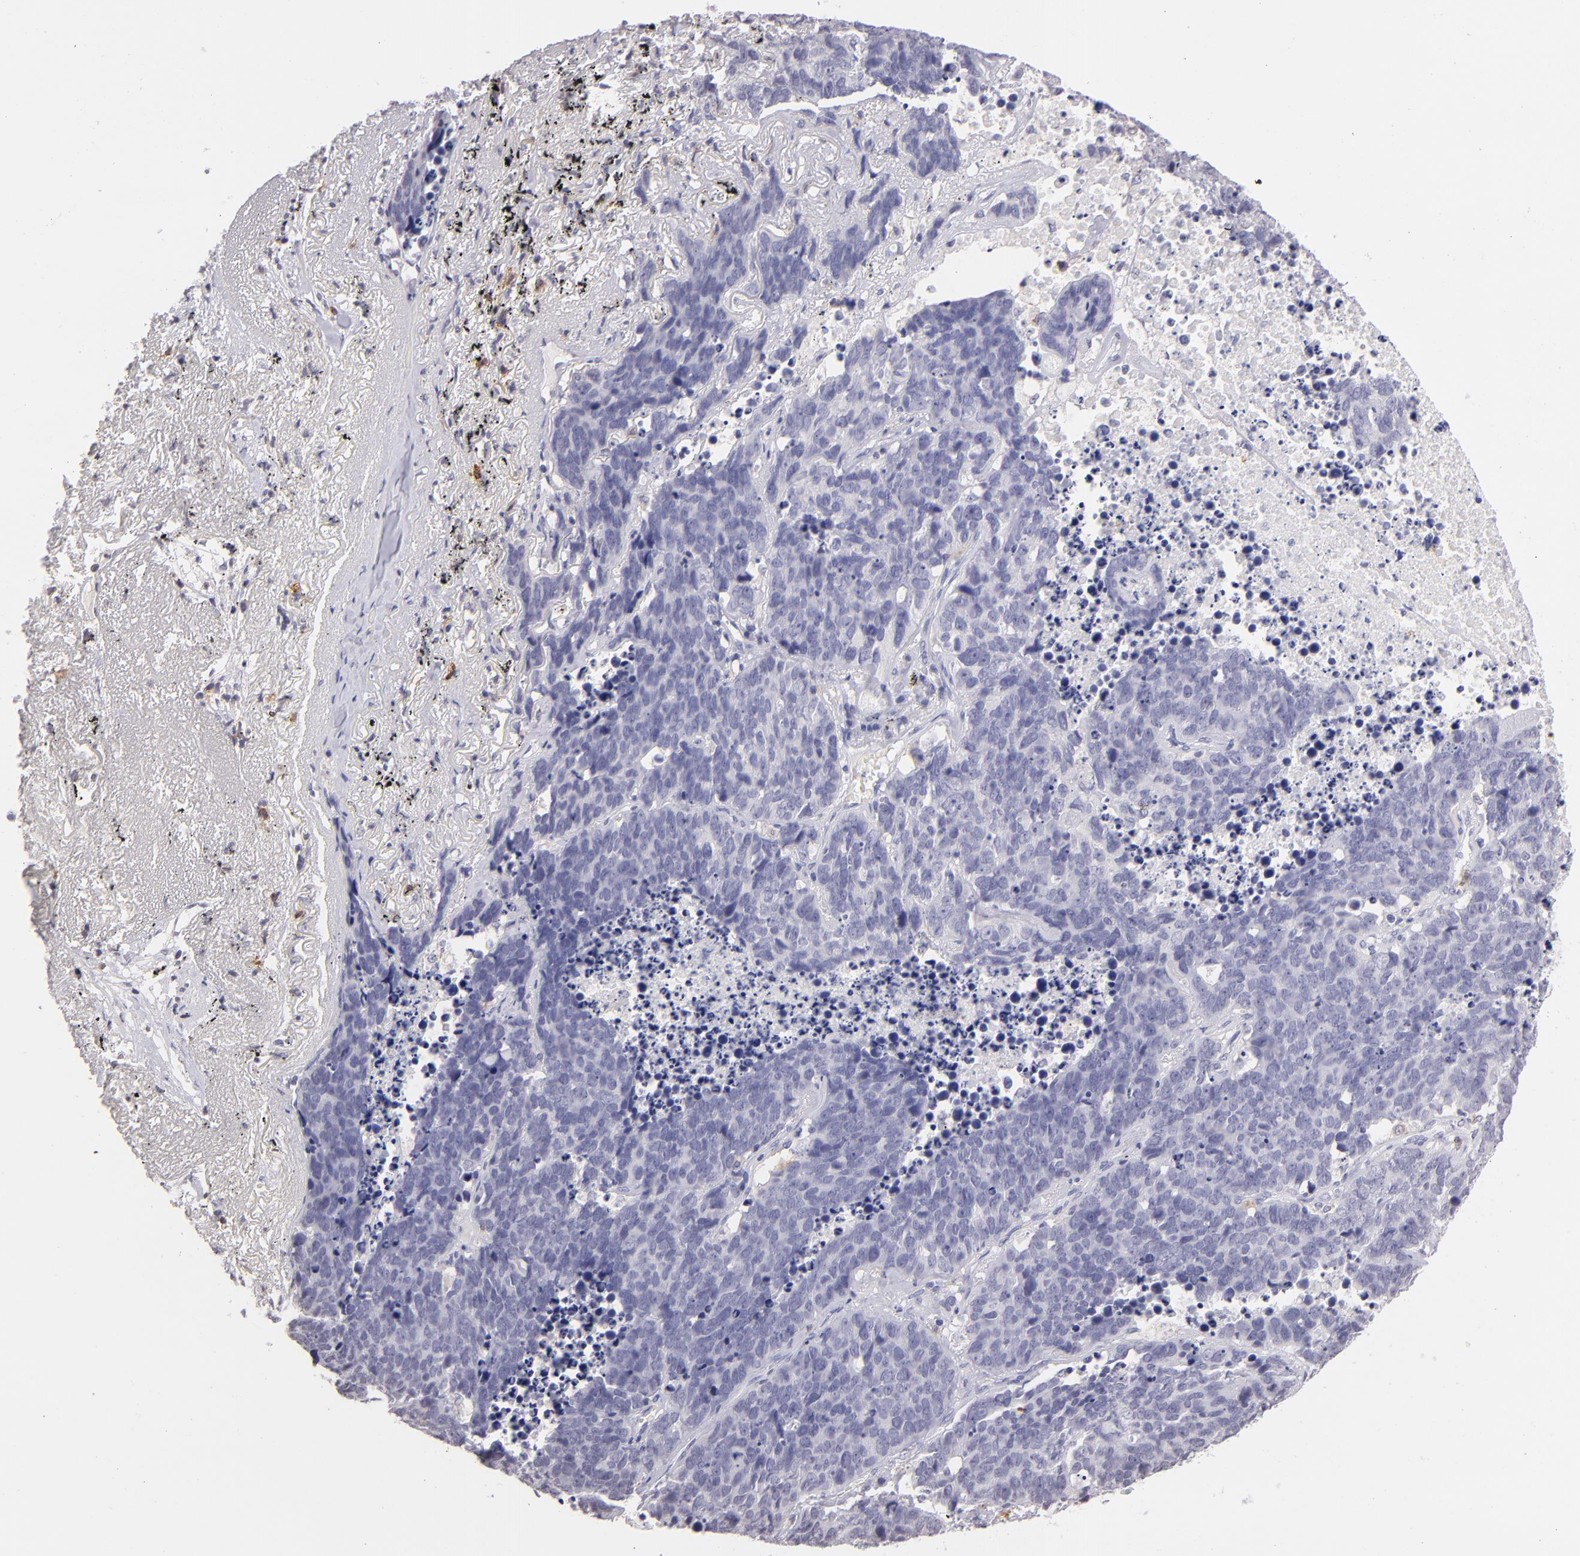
{"staining": {"intensity": "negative", "quantity": "none", "location": "none"}, "tissue": "lung cancer", "cell_type": "Tumor cells", "image_type": "cancer", "snomed": [{"axis": "morphology", "description": "Carcinoid, malignant, NOS"}, {"axis": "topography", "description": "Lung"}], "caption": "High power microscopy histopathology image of an IHC photomicrograph of lung cancer, revealing no significant expression in tumor cells. (DAB (3,3'-diaminobenzidine) IHC with hematoxylin counter stain).", "gene": "IL2RA", "patient": {"sex": "male", "age": 60}}